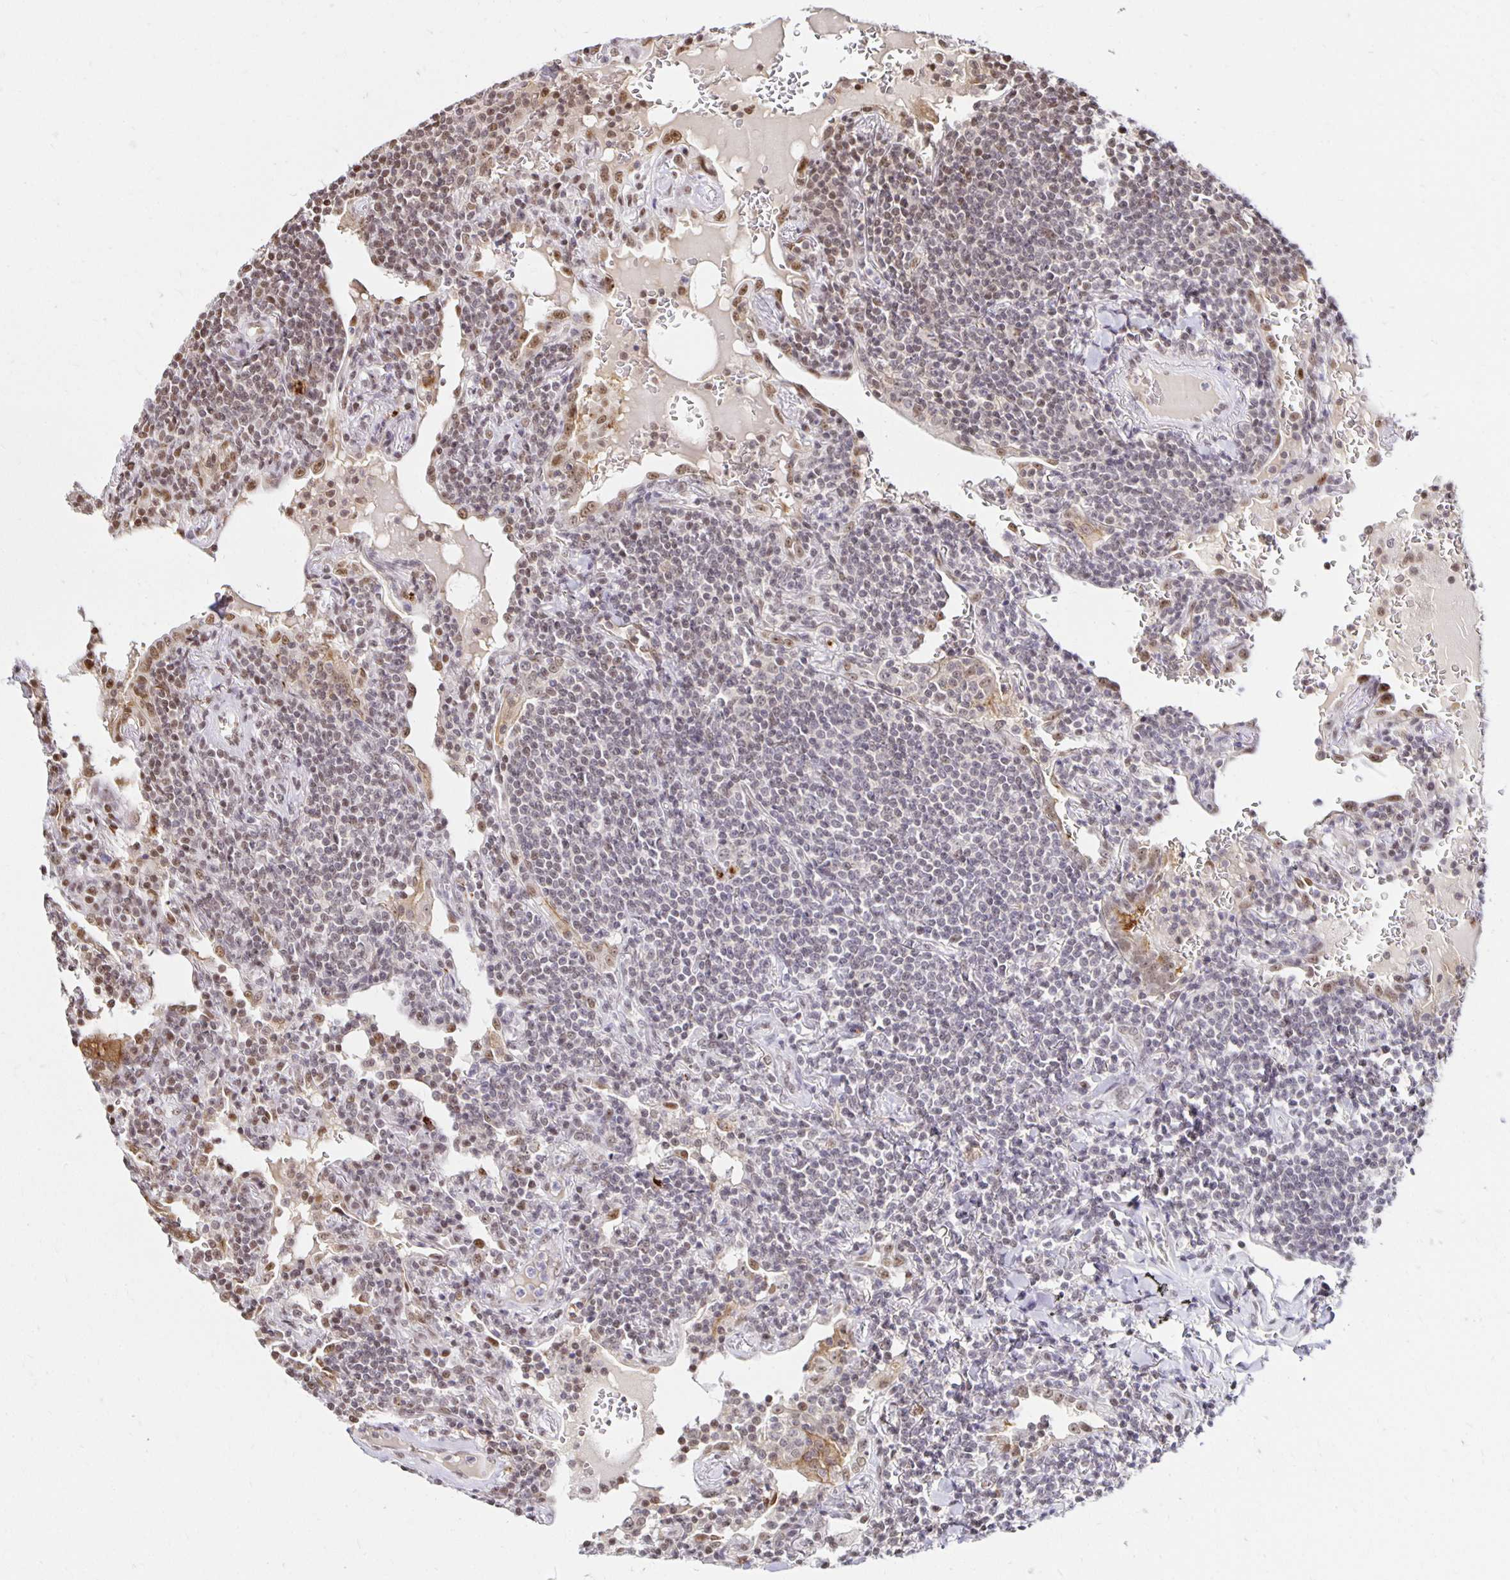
{"staining": {"intensity": "moderate", "quantity": "25%-75%", "location": "nuclear"}, "tissue": "lymphoma", "cell_type": "Tumor cells", "image_type": "cancer", "snomed": [{"axis": "morphology", "description": "Malignant lymphoma, non-Hodgkin's type, Low grade"}, {"axis": "topography", "description": "Lung"}], "caption": "Malignant lymphoma, non-Hodgkin's type (low-grade) stained with DAB (3,3'-diaminobenzidine) immunohistochemistry (IHC) displays medium levels of moderate nuclear expression in about 25%-75% of tumor cells. The protein is stained brown, and the nuclei are stained in blue (DAB (3,3'-diaminobenzidine) IHC with brightfield microscopy, high magnification).", "gene": "ZNF579", "patient": {"sex": "female", "age": 71}}